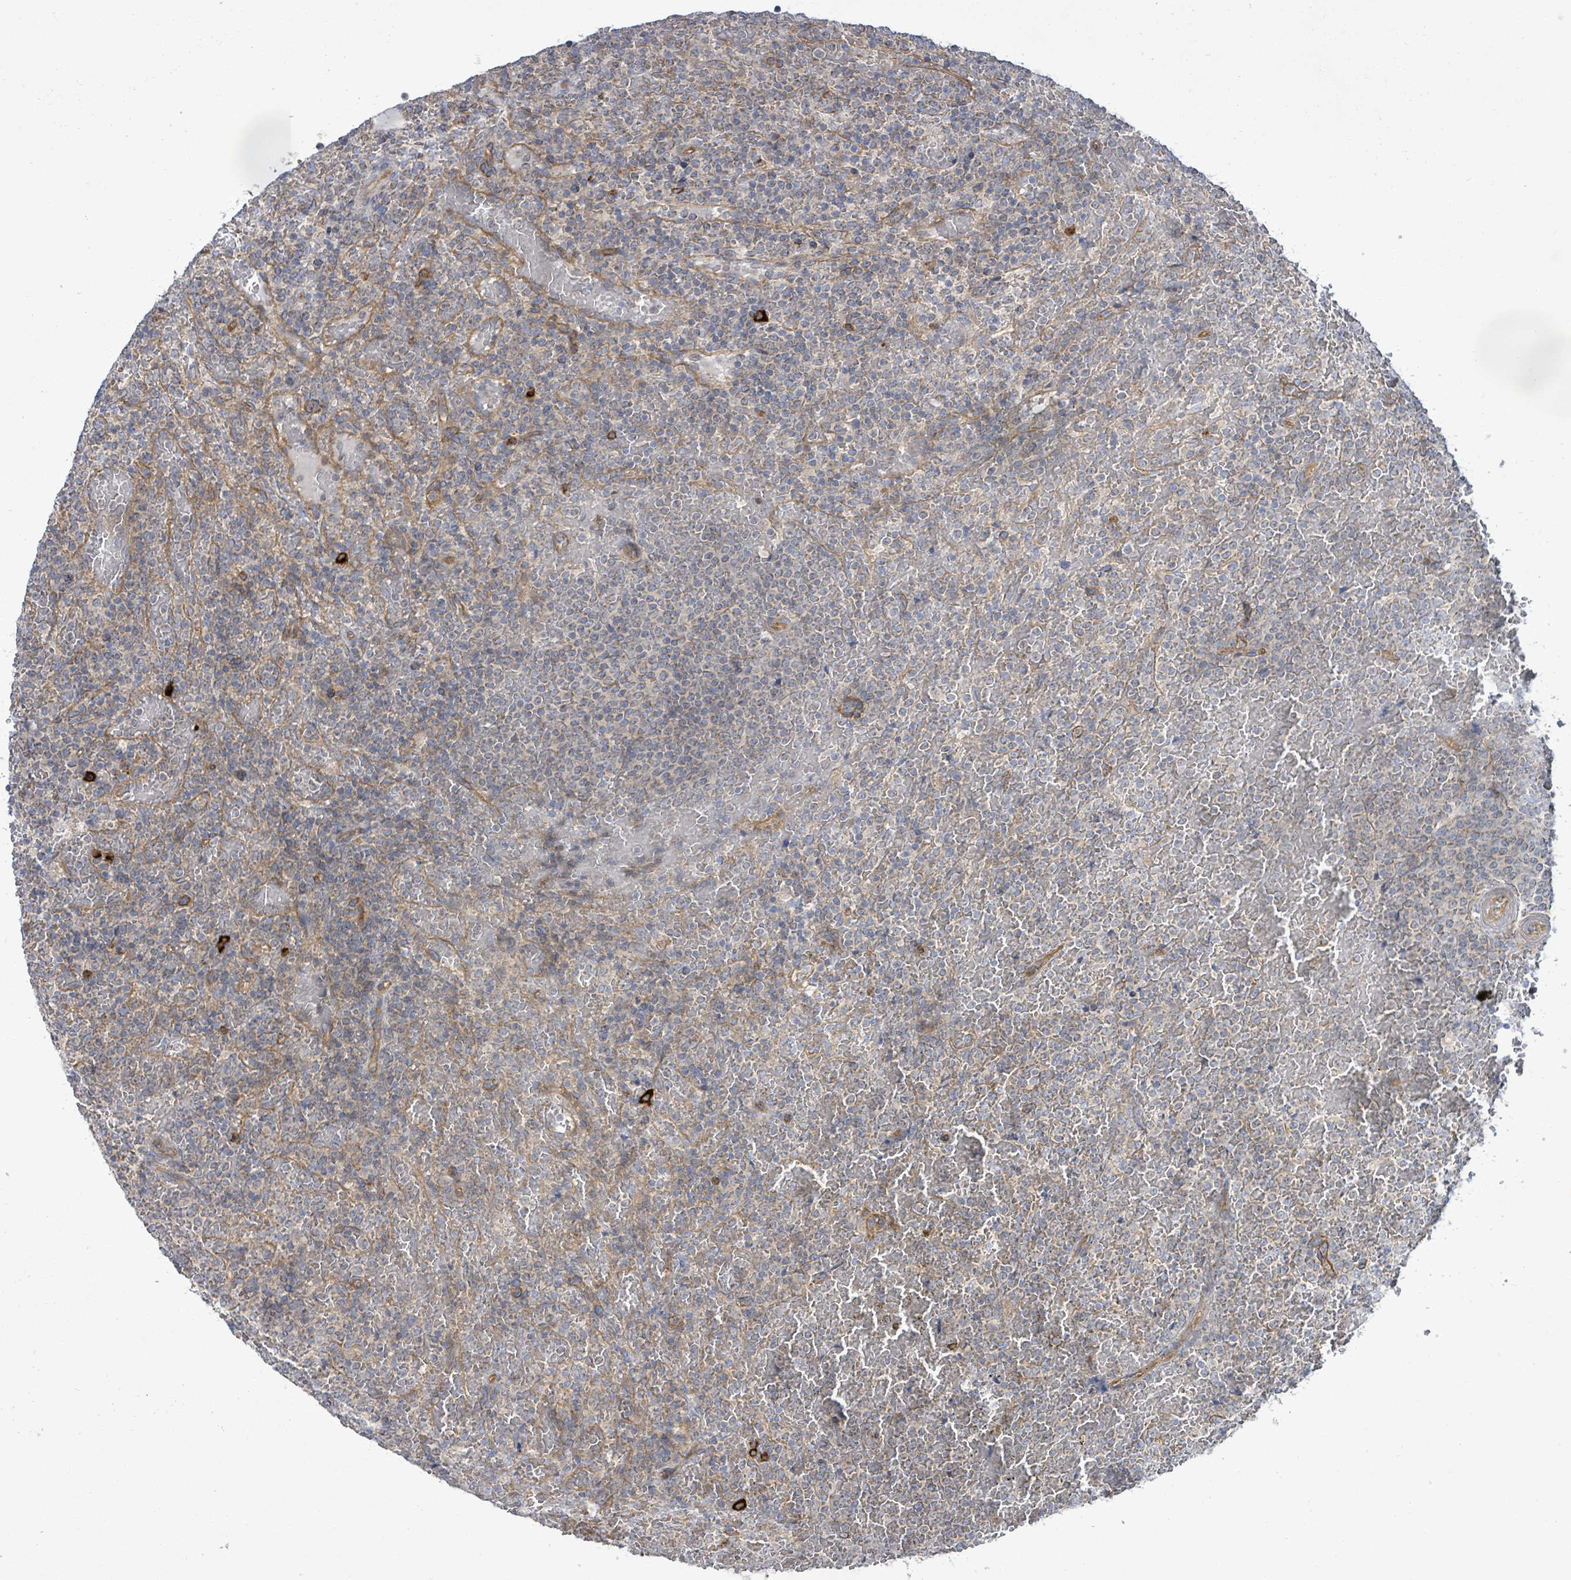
{"staining": {"intensity": "weak", "quantity": "25%-75%", "location": "cytoplasmic/membranous"}, "tissue": "lymphoma", "cell_type": "Tumor cells", "image_type": "cancer", "snomed": [{"axis": "morphology", "description": "Malignant lymphoma, non-Hodgkin's type, Low grade"}, {"axis": "topography", "description": "Spleen"}], "caption": "There is low levels of weak cytoplasmic/membranous staining in tumor cells of malignant lymphoma, non-Hodgkin's type (low-grade), as demonstrated by immunohistochemical staining (brown color).", "gene": "KBTBD11", "patient": {"sex": "male", "age": 60}}